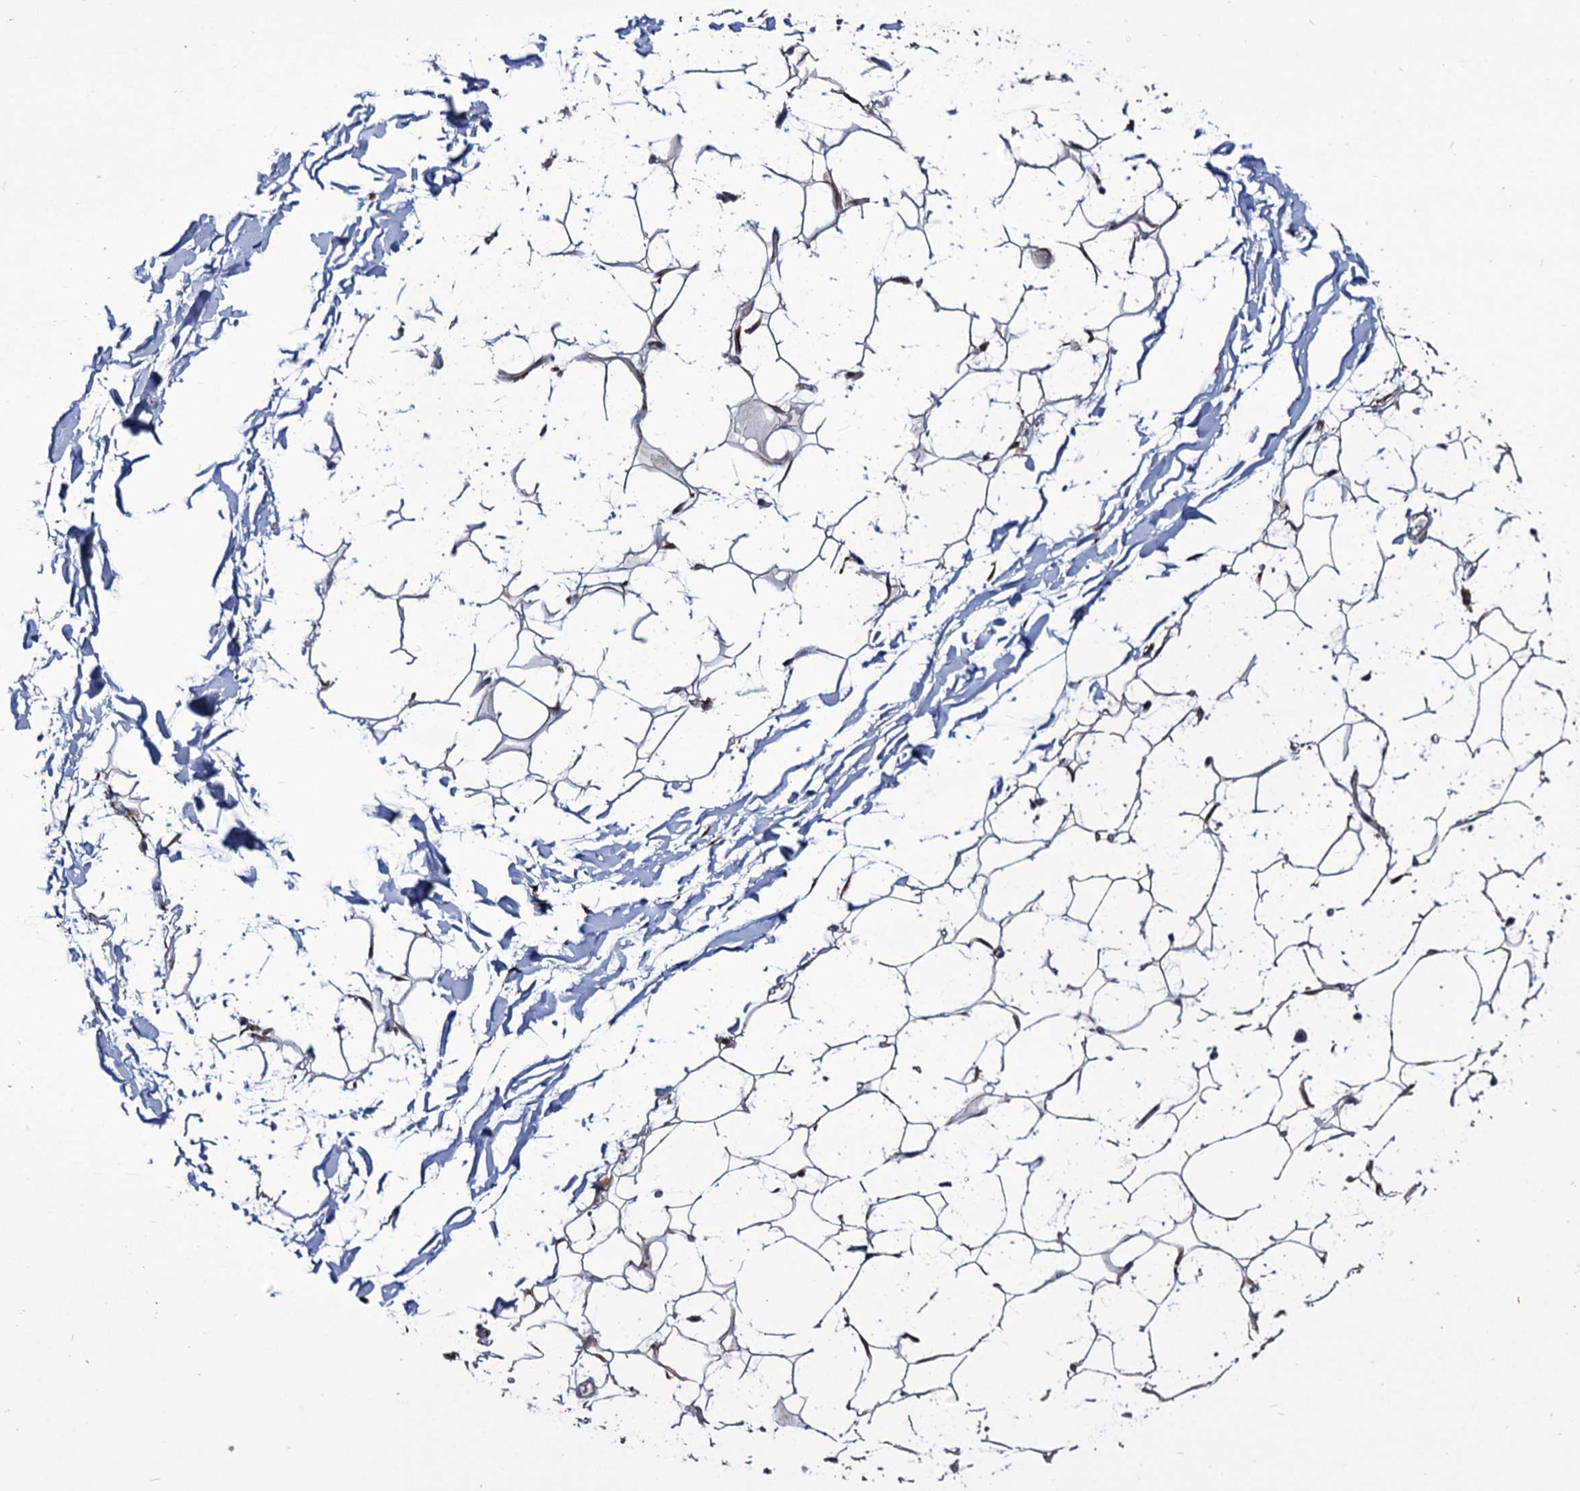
{"staining": {"intensity": "weak", "quantity": "25%-75%", "location": "cytoplasmic/membranous,nuclear"}, "tissue": "adipose tissue", "cell_type": "Adipocytes", "image_type": "normal", "snomed": [{"axis": "morphology", "description": "Normal tissue, NOS"}, {"axis": "topography", "description": "Breast"}], "caption": "Immunohistochemistry photomicrograph of benign adipose tissue stained for a protein (brown), which shows low levels of weak cytoplasmic/membranous,nuclear staining in about 25%-75% of adipocytes.", "gene": "TUBGCP5", "patient": {"sex": "female", "age": 26}}